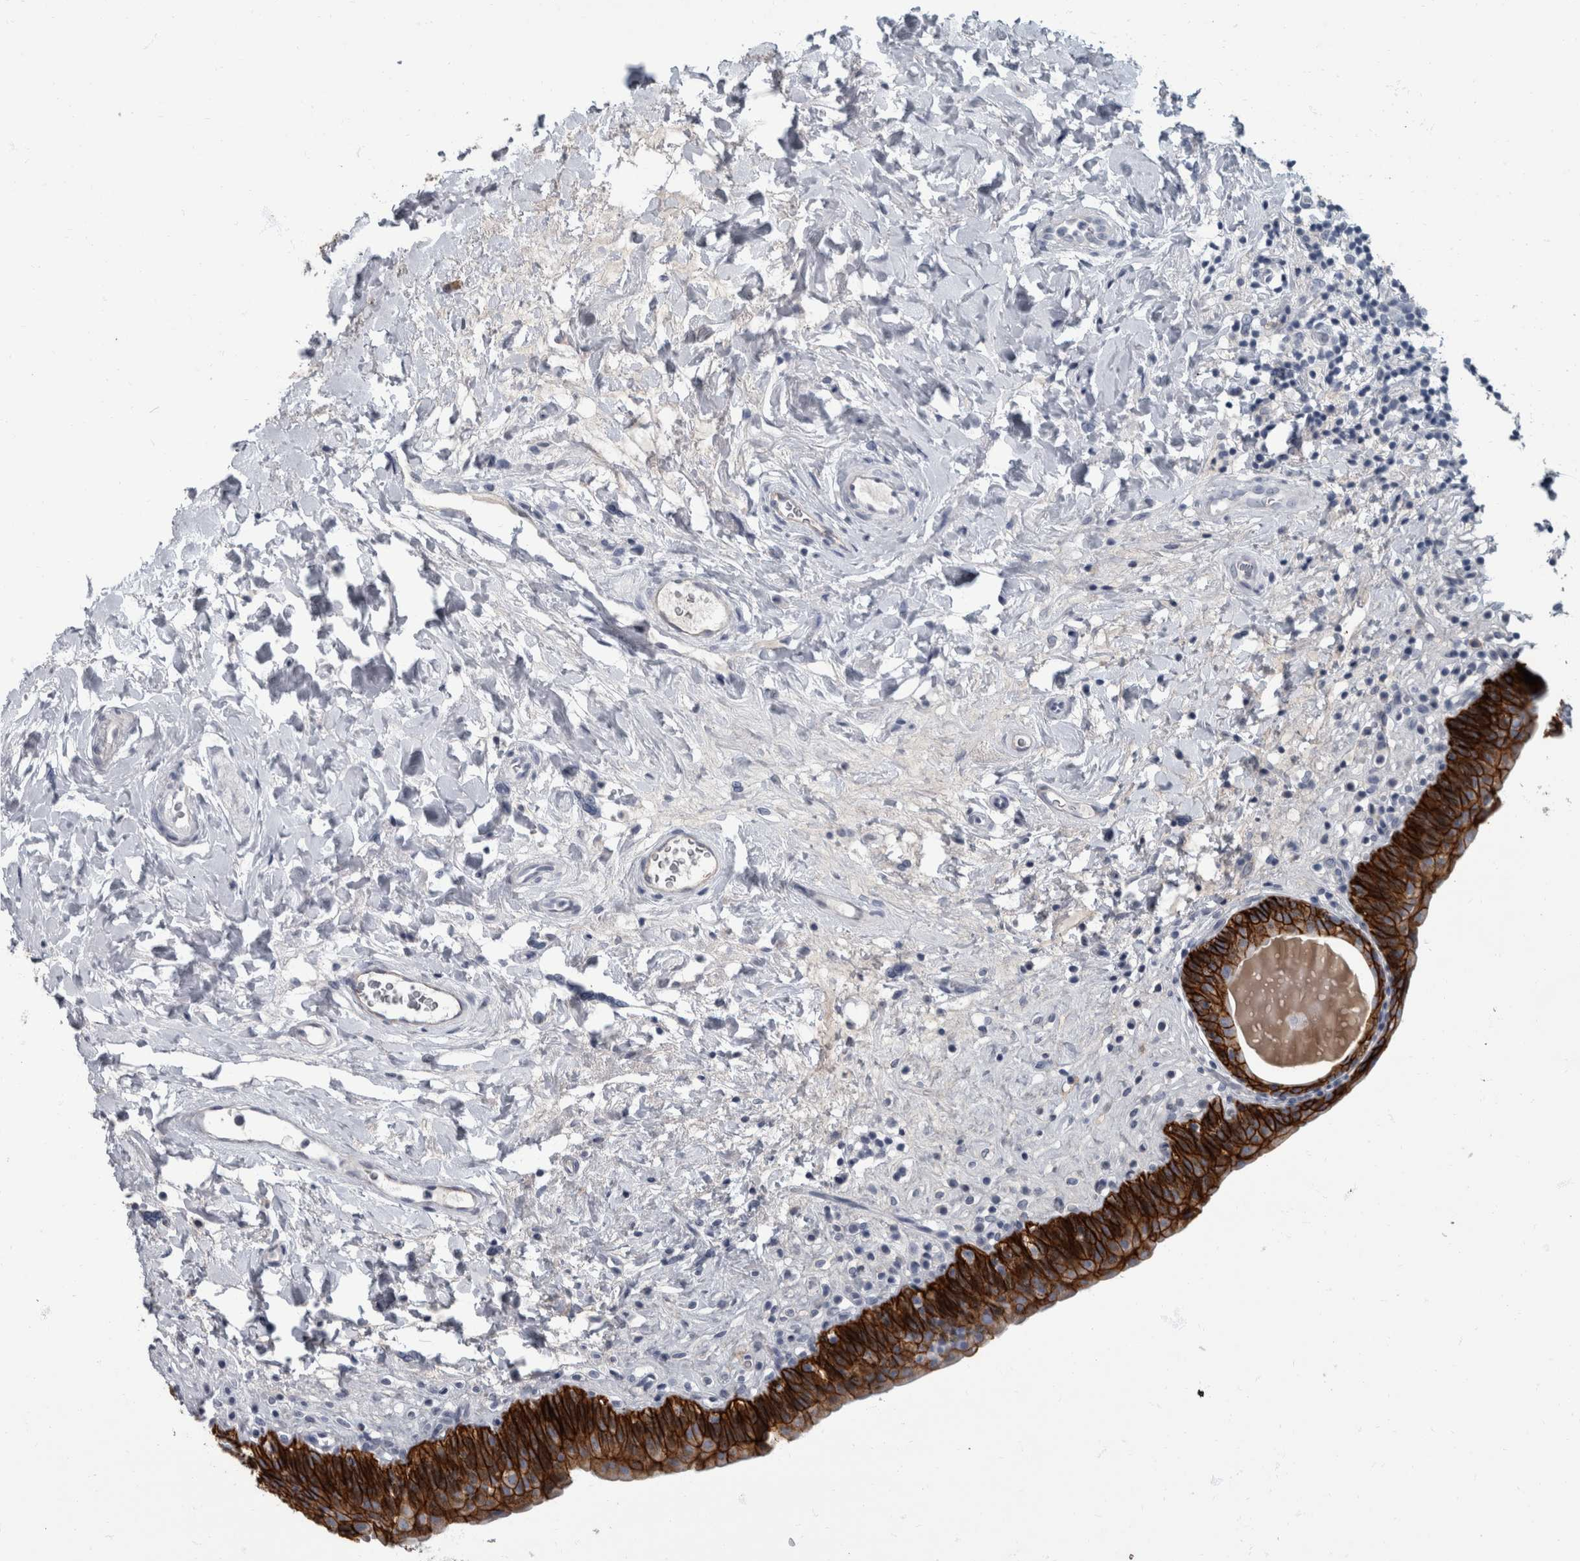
{"staining": {"intensity": "strong", "quantity": ">75%", "location": "cytoplasmic/membranous"}, "tissue": "urinary bladder", "cell_type": "Urothelial cells", "image_type": "normal", "snomed": [{"axis": "morphology", "description": "Normal tissue, NOS"}, {"axis": "topography", "description": "Urinary bladder"}], "caption": "Immunohistochemistry staining of normal urinary bladder, which shows high levels of strong cytoplasmic/membranous staining in about >75% of urothelial cells indicating strong cytoplasmic/membranous protein positivity. The staining was performed using DAB (brown) for protein detection and nuclei were counterstained in hematoxylin (blue).", "gene": "DSG2", "patient": {"sex": "male", "age": 83}}